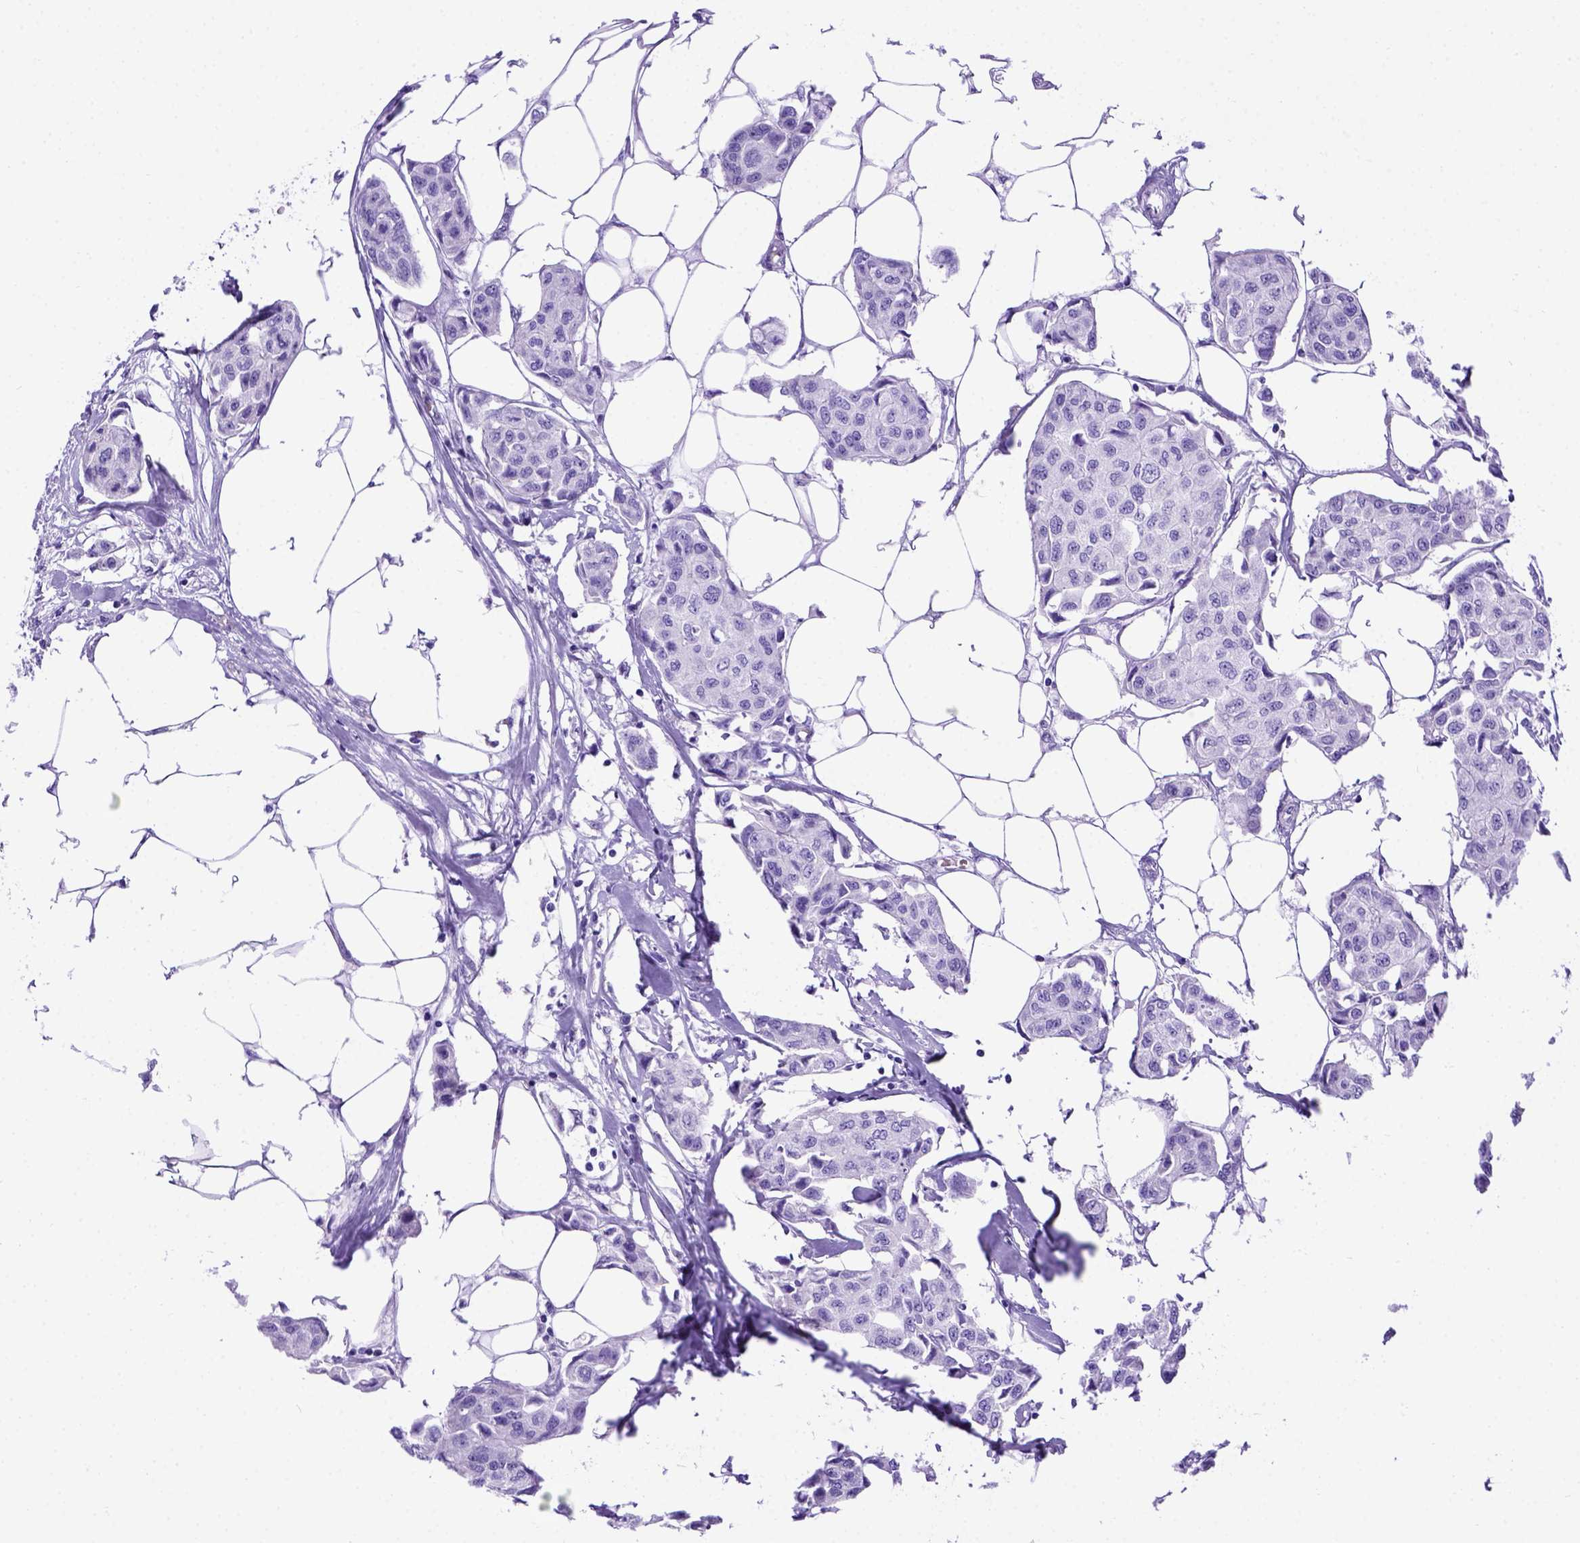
{"staining": {"intensity": "negative", "quantity": "none", "location": "none"}, "tissue": "breast cancer", "cell_type": "Tumor cells", "image_type": "cancer", "snomed": [{"axis": "morphology", "description": "Duct carcinoma"}, {"axis": "topography", "description": "Breast"}, {"axis": "topography", "description": "Lymph node"}], "caption": "Immunohistochemistry (IHC) histopathology image of human breast invasive ductal carcinoma stained for a protein (brown), which displays no expression in tumor cells.", "gene": "MEOX2", "patient": {"sex": "female", "age": 80}}